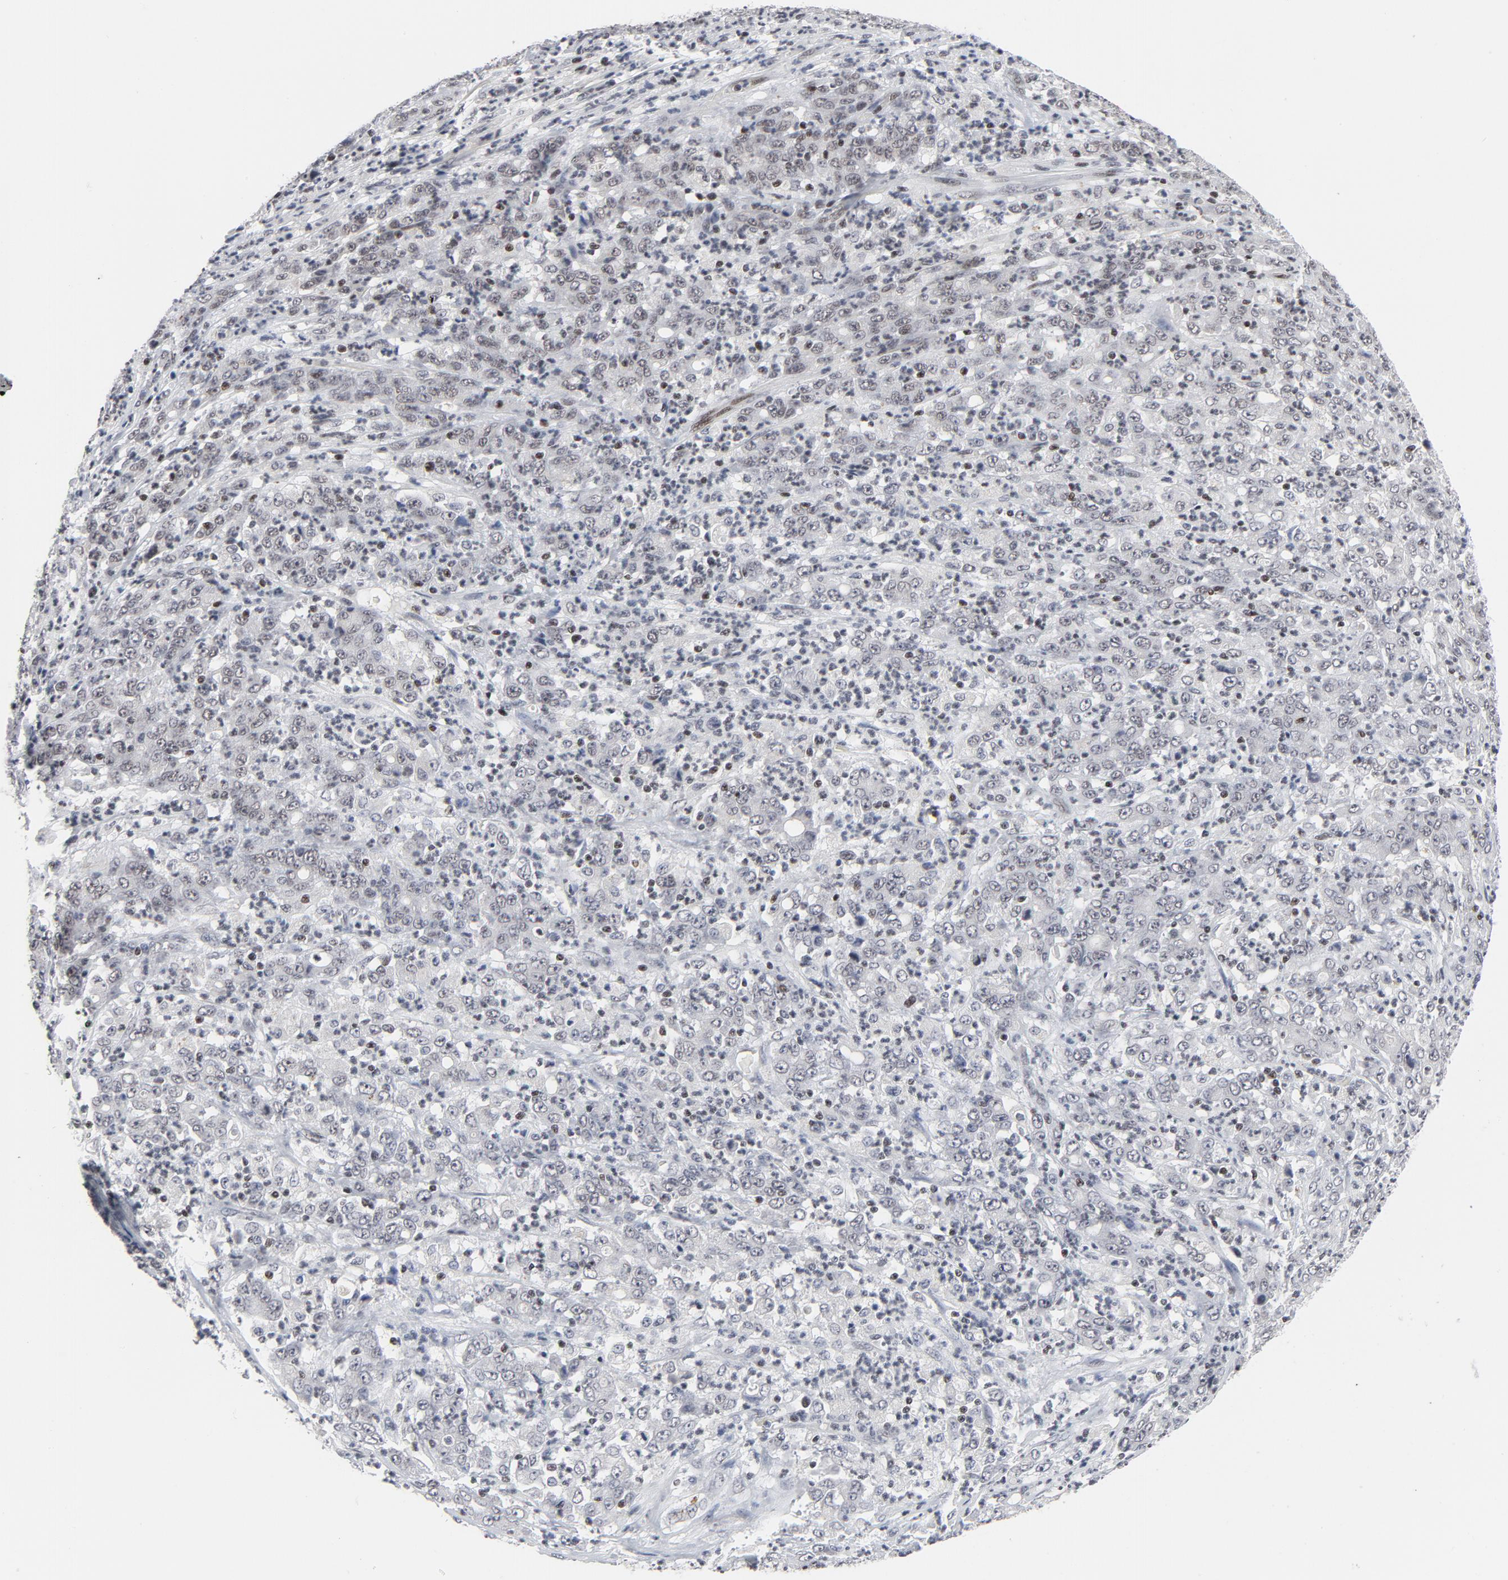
{"staining": {"intensity": "weak", "quantity": "<25%", "location": "nuclear"}, "tissue": "stomach cancer", "cell_type": "Tumor cells", "image_type": "cancer", "snomed": [{"axis": "morphology", "description": "Adenocarcinoma, NOS"}, {"axis": "topography", "description": "Stomach, lower"}], "caption": "Immunohistochemistry of human stomach adenocarcinoma reveals no positivity in tumor cells. (Brightfield microscopy of DAB (3,3'-diaminobenzidine) immunohistochemistry at high magnification).", "gene": "GABPA", "patient": {"sex": "female", "age": 71}}